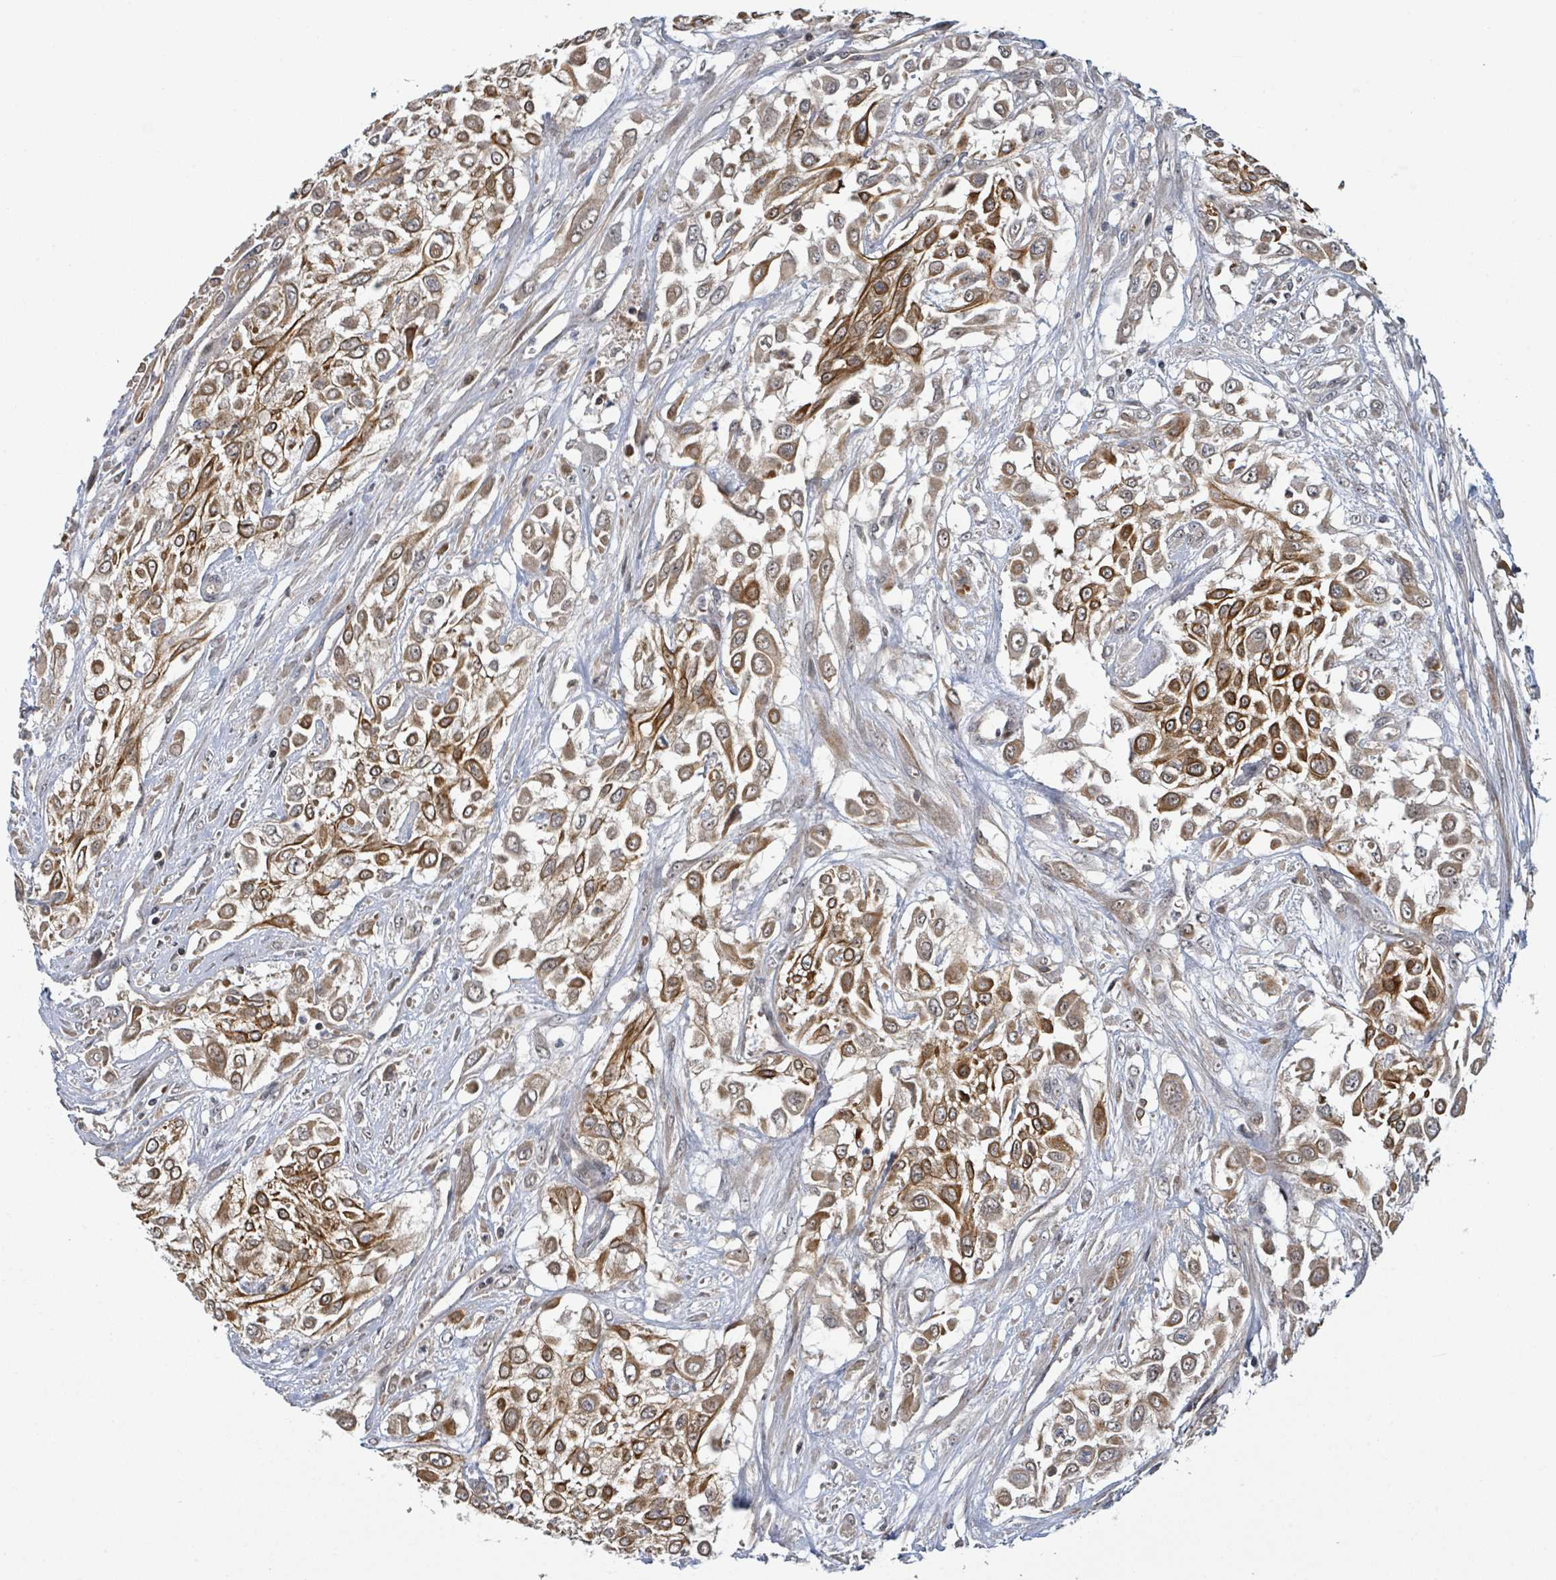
{"staining": {"intensity": "strong", "quantity": ">75%", "location": "cytoplasmic/membranous"}, "tissue": "urothelial cancer", "cell_type": "Tumor cells", "image_type": "cancer", "snomed": [{"axis": "morphology", "description": "Urothelial carcinoma, High grade"}, {"axis": "topography", "description": "Urinary bladder"}], "caption": "About >75% of tumor cells in human high-grade urothelial carcinoma show strong cytoplasmic/membranous protein positivity as visualized by brown immunohistochemical staining.", "gene": "ITGA11", "patient": {"sex": "male", "age": 57}}